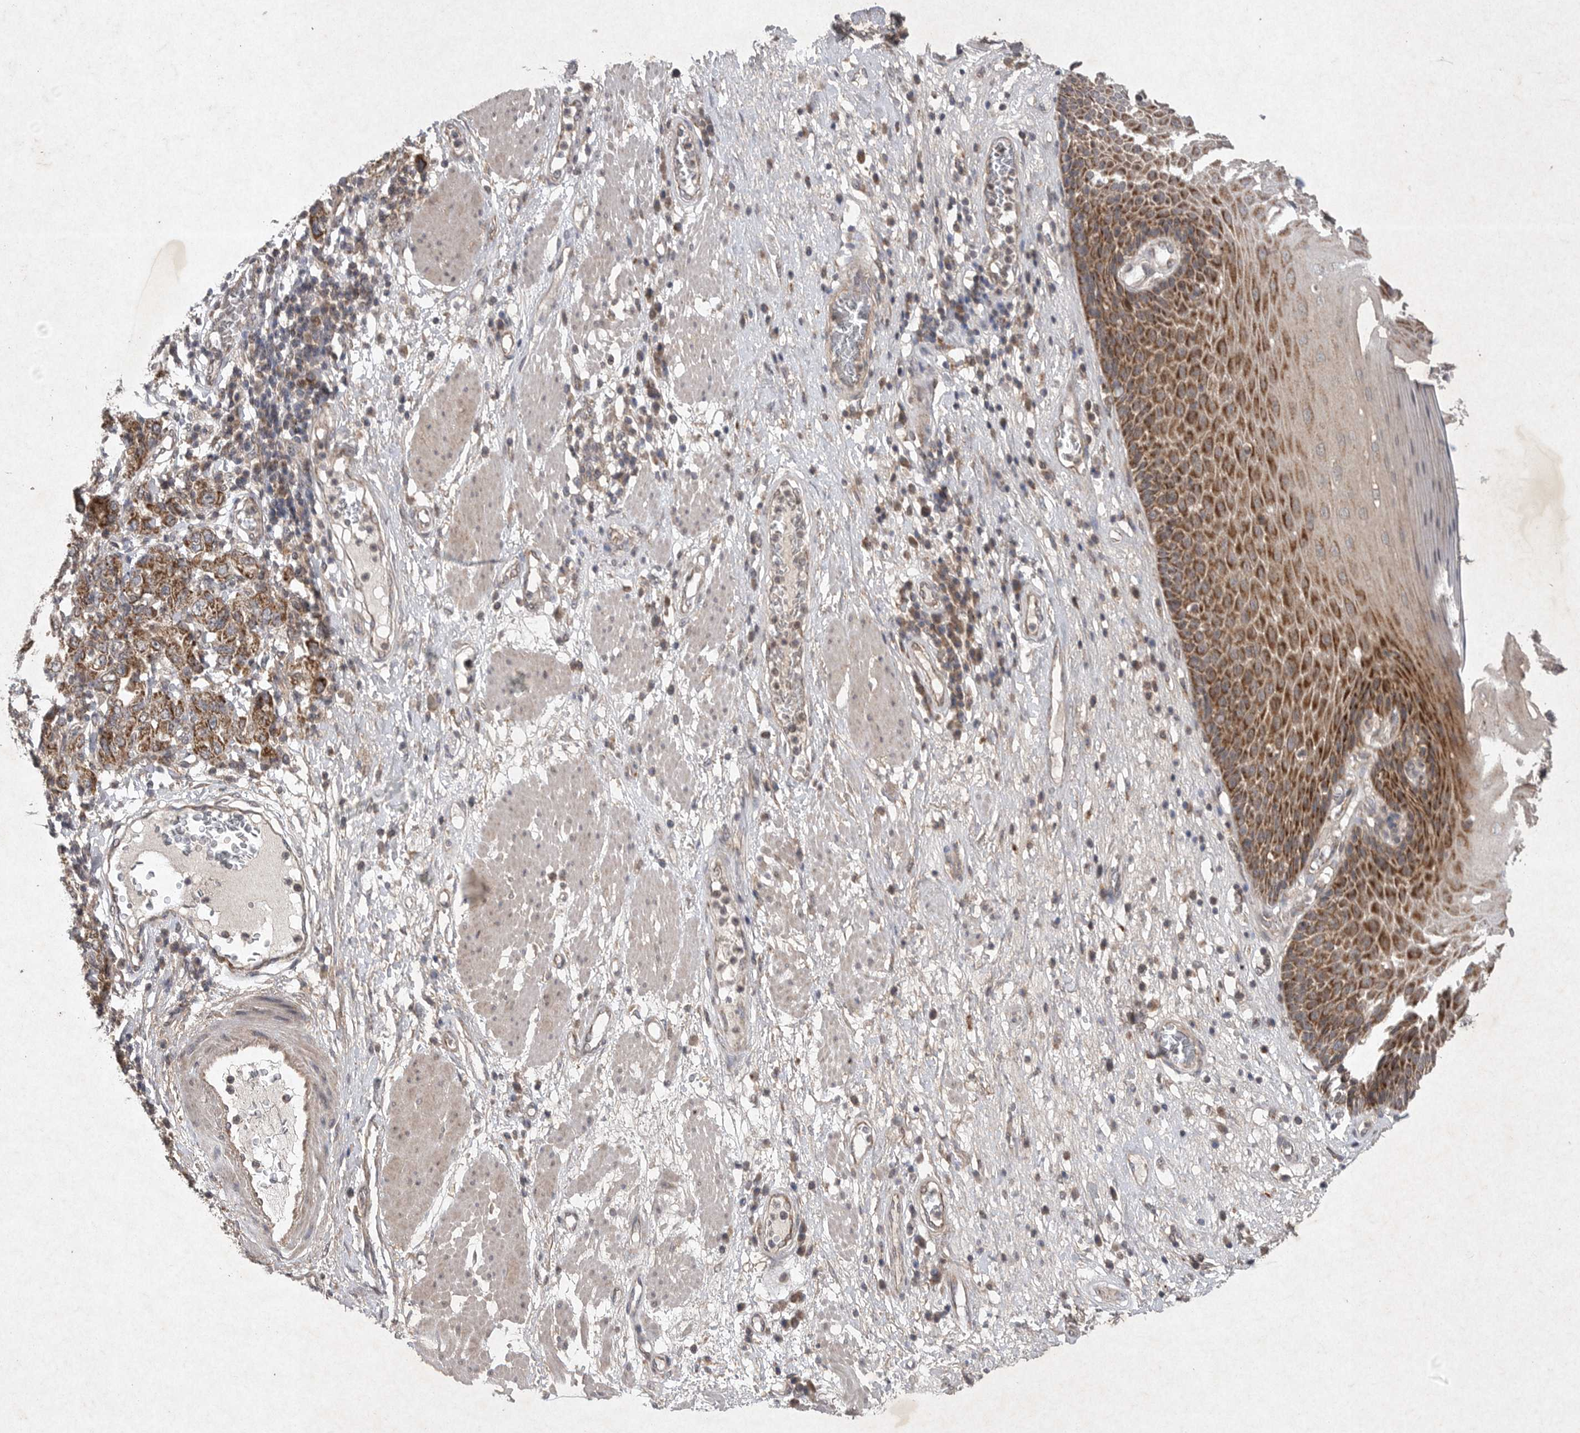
{"staining": {"intensity": "strong", "quantity": ">75%", "location": "cytoplasmic/membranous"}, "tissue": "esophagus", "cell_type": "Squamous epithelial cells", "image_type": "normal", "snomed": [{"axis": "morphology", "description": "Normal tissue, NOS"}, {"axis": "morphology", "description": "Adenocarcinoma, NOS"}, {"axis": "topography", "description": "Esophagus"}], "caption": "The histopathology image shows immunohistochemical staining of unremarkable esophagus. There is strong cytoplasmic/membranous staining is seen in about >75% of squamous epithelial cells.", "gene": "DDR1", "patient": {"sex": "male", "age": 62}}